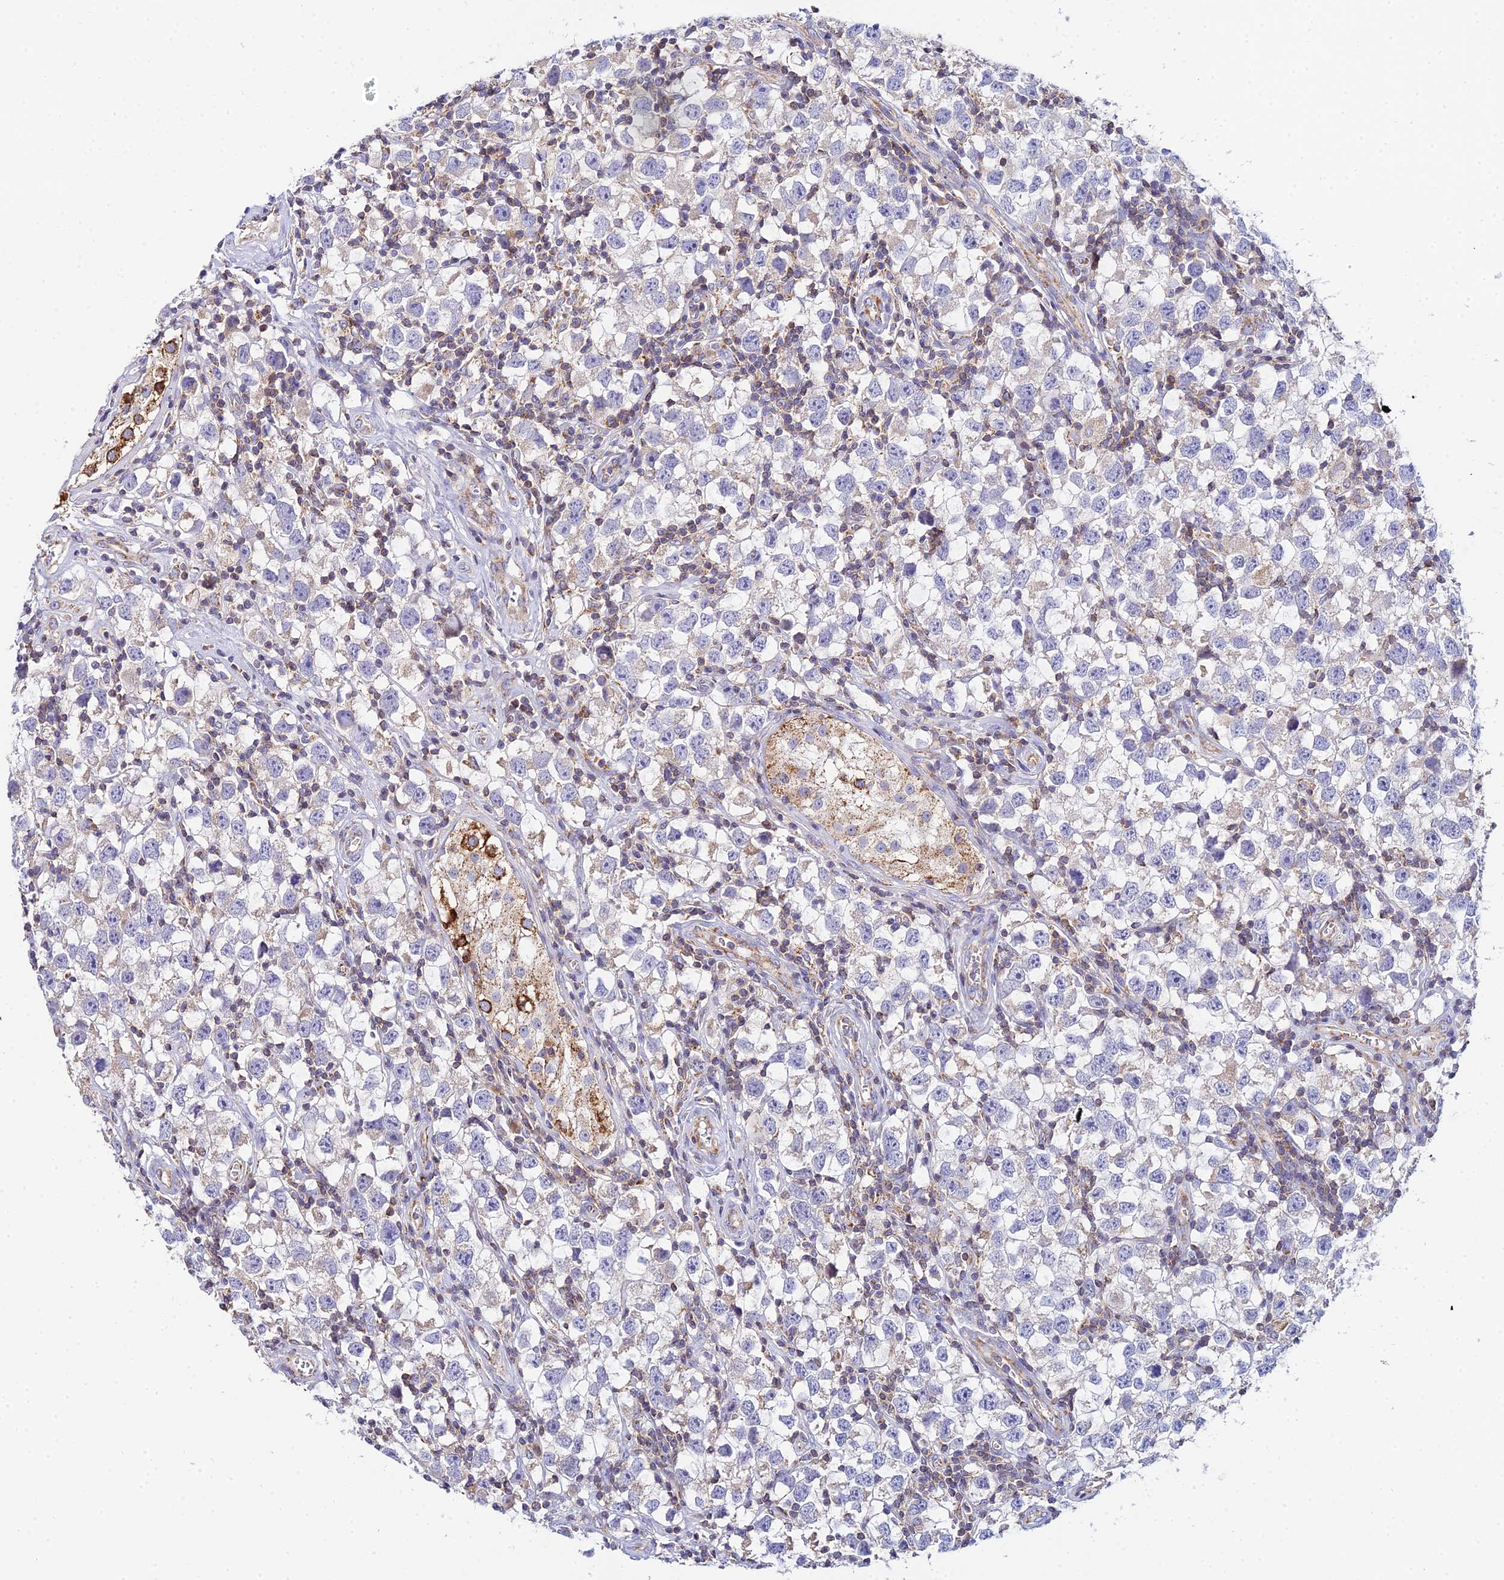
{"staining": {"intensity": "negative", "quantity": "none", "location": "none"}, "tissue": "testis cancer", "cell_type": "Tumor cells", "image_type": "cancer", "snomed": [{"axis": "morphology", "description": "Seminoma, NOS"}, {"axis": "morphology", "description": "Carcinoma, Embryonal, NOS"}, {"axis": "topography", "description": "Testis"}], "caption": "A high-resolution photomicrograph shows IHC staining of testis cancer, which reveals no significant staining in tumor cells.", "gene": "NIPSNAP3A", "patient": {"sex": "male", "age": 29}}